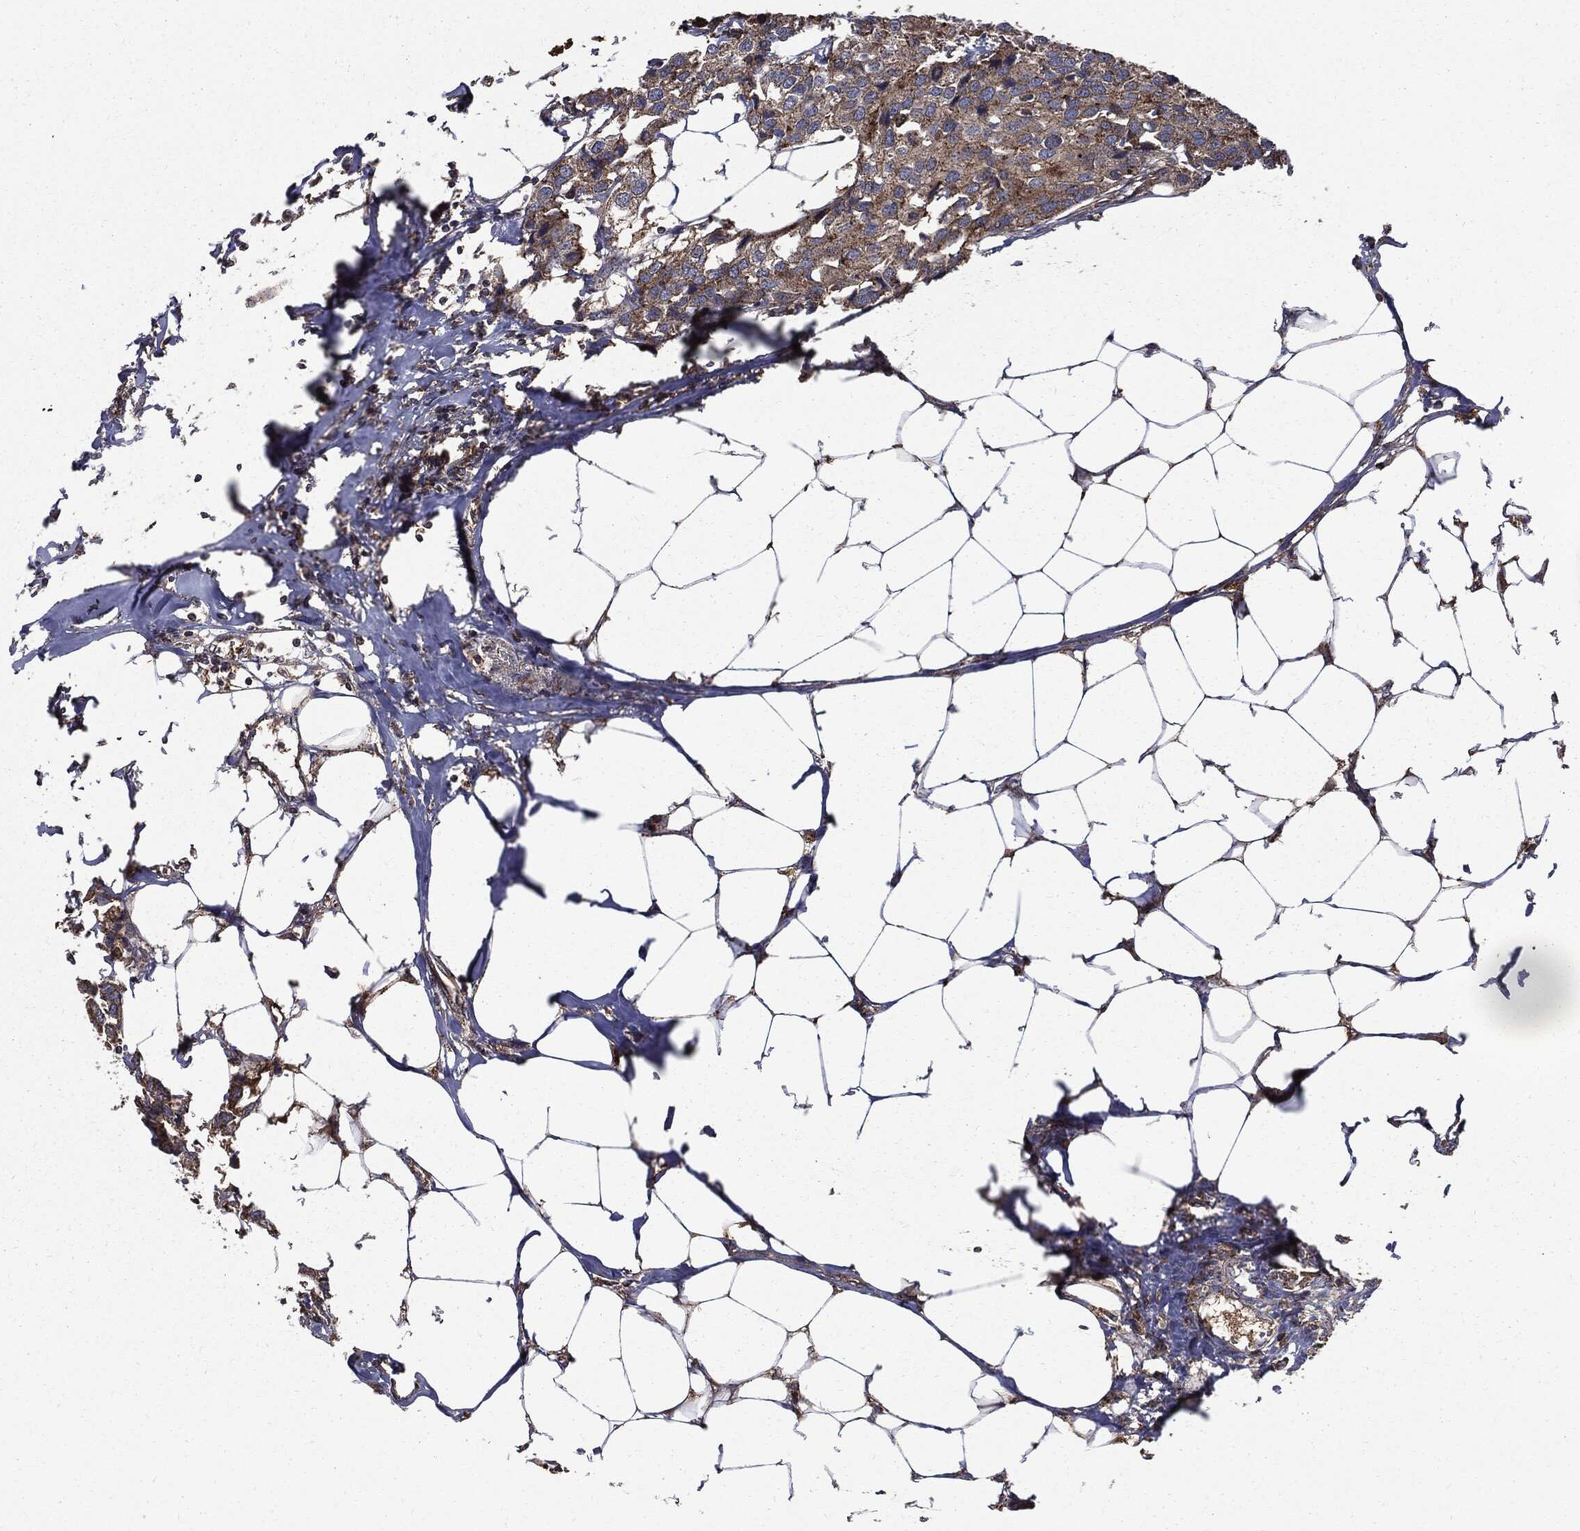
{"staining": {"intensity": "moderate", "quantity": "25%-75%", "location": "cytoplasmic/membranous"}, "tissue": "breast cancer", "cell_type": "Tumor cells", "image_type": "cancer", "snomed": [{"axis": "morphology", "description": "Duct carcinoma"}, {"axis": "topography", "description": "Breast"}], "caption": "Tumor cells display moderate cytoplasmic/membranous expression in about 25%-75% of cells in breast cancer (invasive ductal carcinoma).", "gene": "PDCD6IP", "patient": {"sex": "female", "age": 80}}